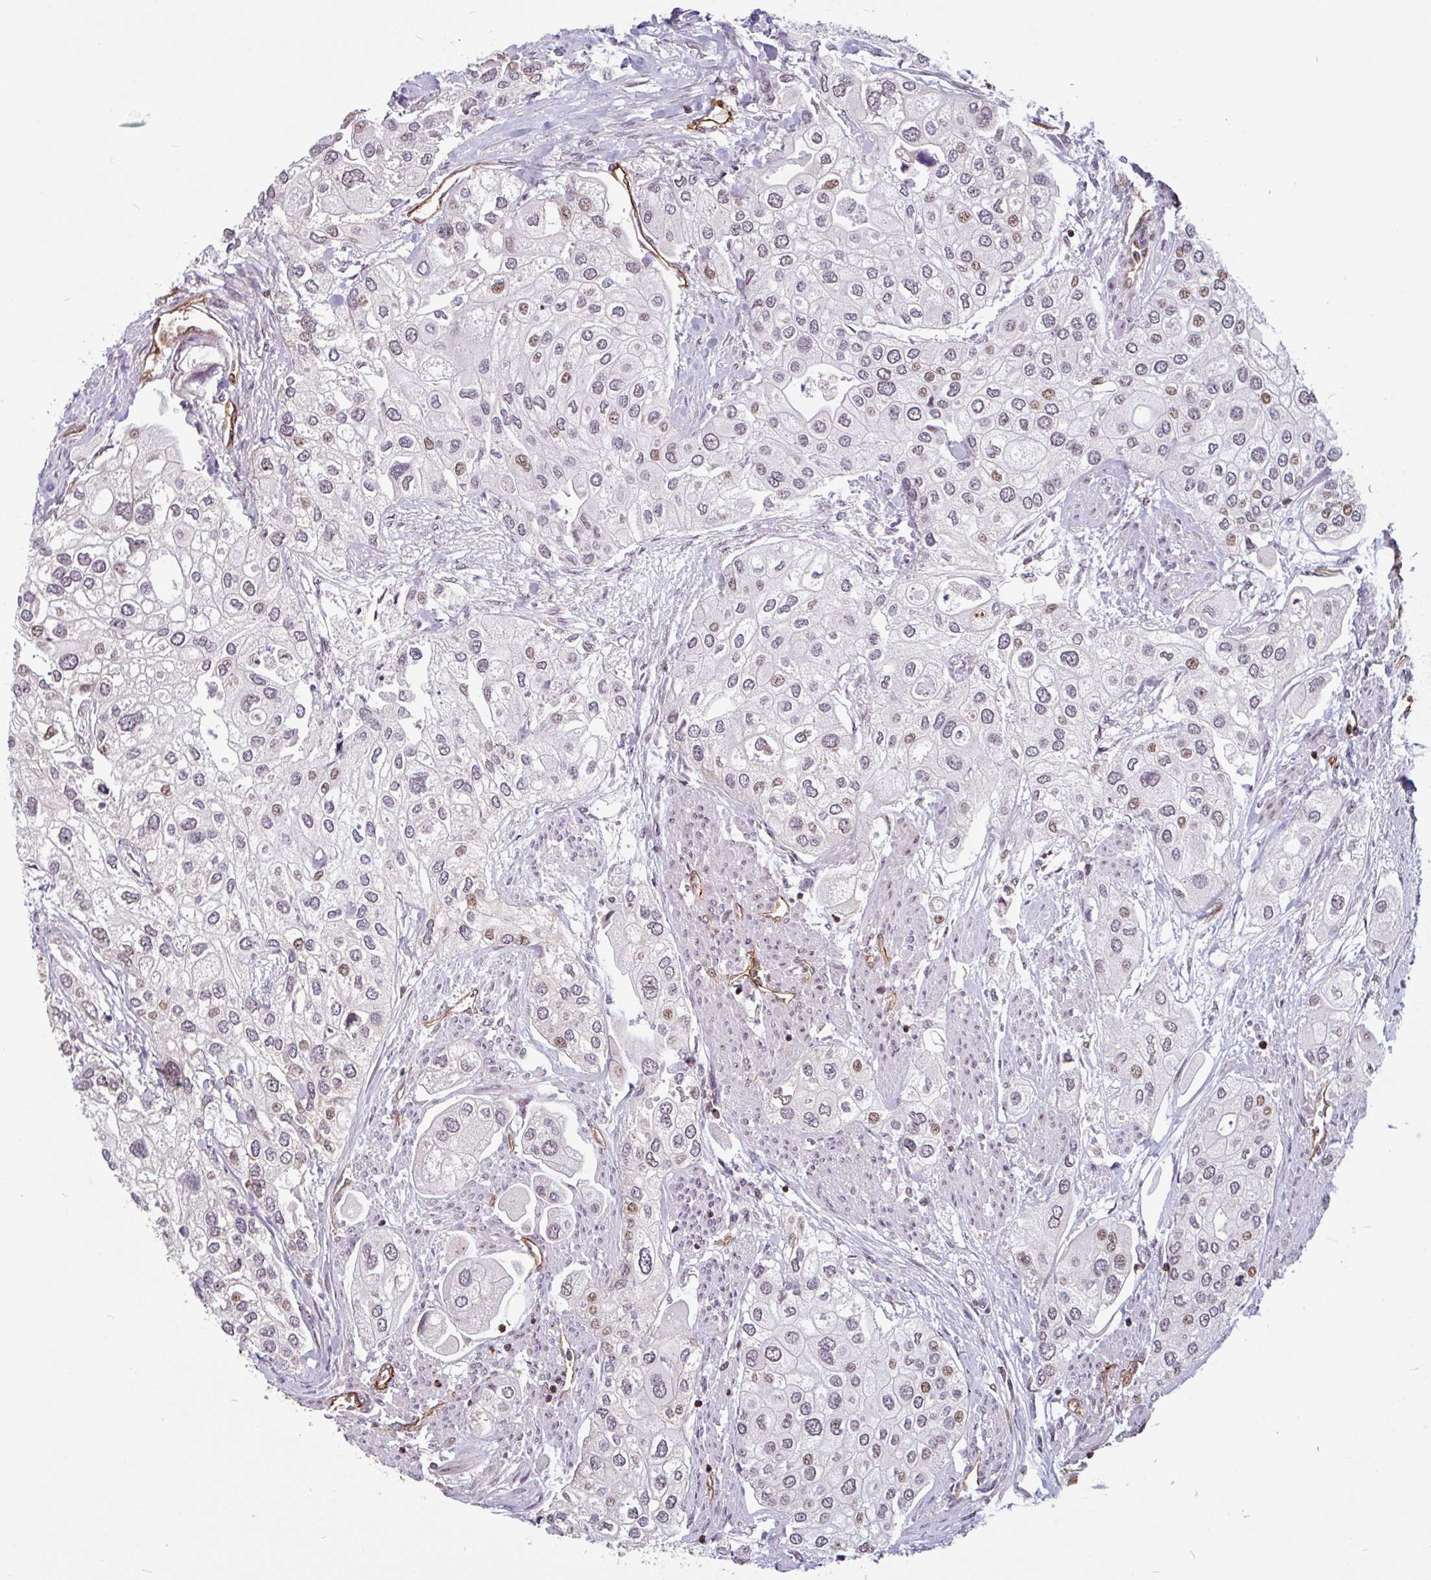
{"staining": {"intensity": "moderate", "quantity": "<25%", "location": "nuclear"}, "tissue": "urothelial cancer", "cell_type": "Tumor cells", "image_type": "cancer", "snomed": [{"axis": "morphology", "description": "Urothelial carcinoma, High grade"}, {"axis": "topography", "description": "Urinary bladder"}], "caption": "IHC micrograph of human urothelial carcinoma (high-grade) stained for a protein (brown), which displays low levels of moderate nuclear expression in approximately <25% of tumor cells.", "gene": "ZNF689", "patient": {"sex": "male", "age": 64}}